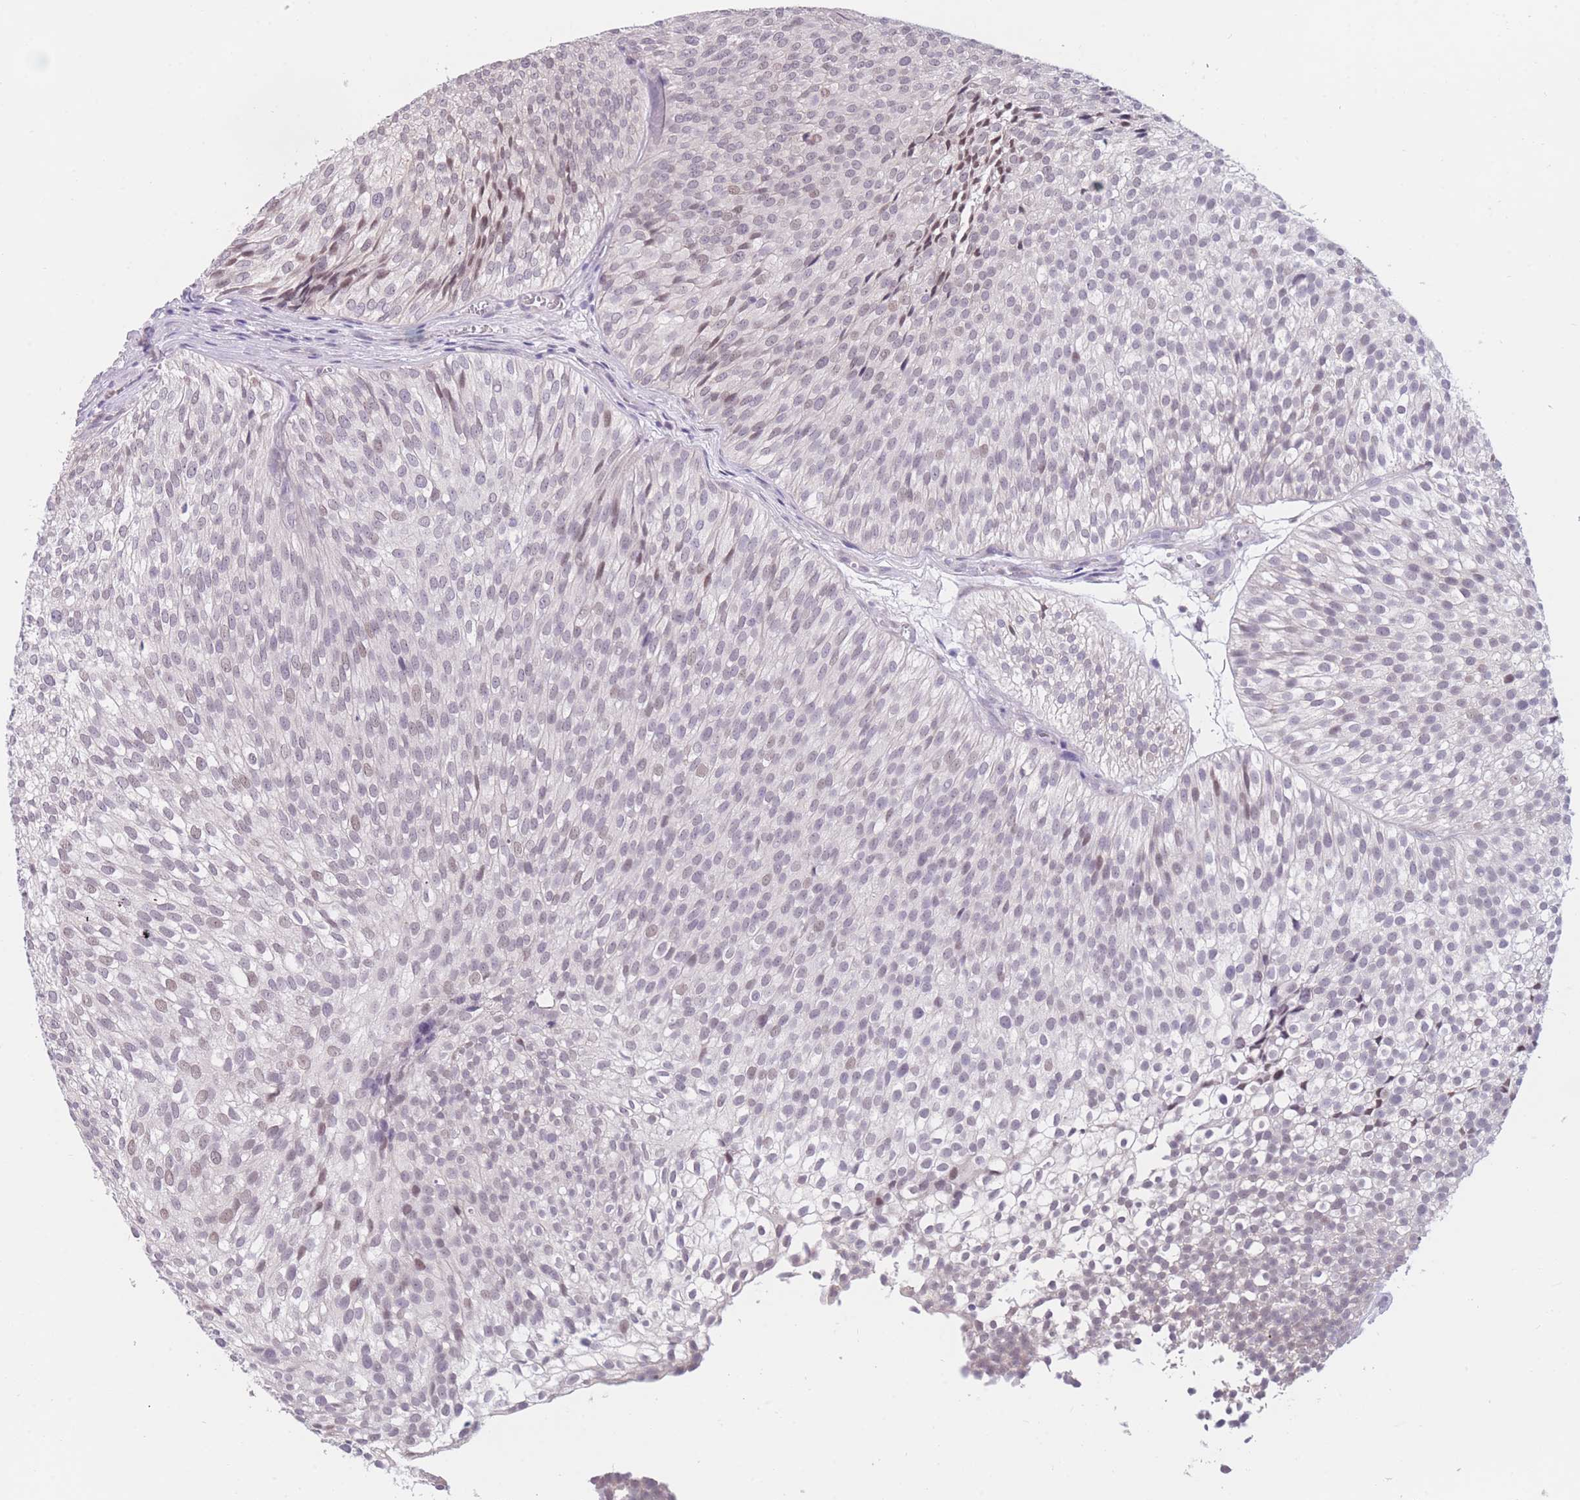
{"staining": {"intensity": "negative", "quantity": "none", "location": "none"}, "tissue": "urothelial cancer", "cell_type": "Tumor cells", "image_type": "cancer", "snomed": [{"axis": "morphology", "description": "Urothelial carcinoma, Low grade"}, {"axis": "topography", "description": "Urinary bladder"}], "caption": "Low-grade urothelial carcinoma was stained to show a protein in brown. There is no significant positivity in tumor cells.", "gene": "COL27A1", "patient": {"sex": "male", "age": 91}}